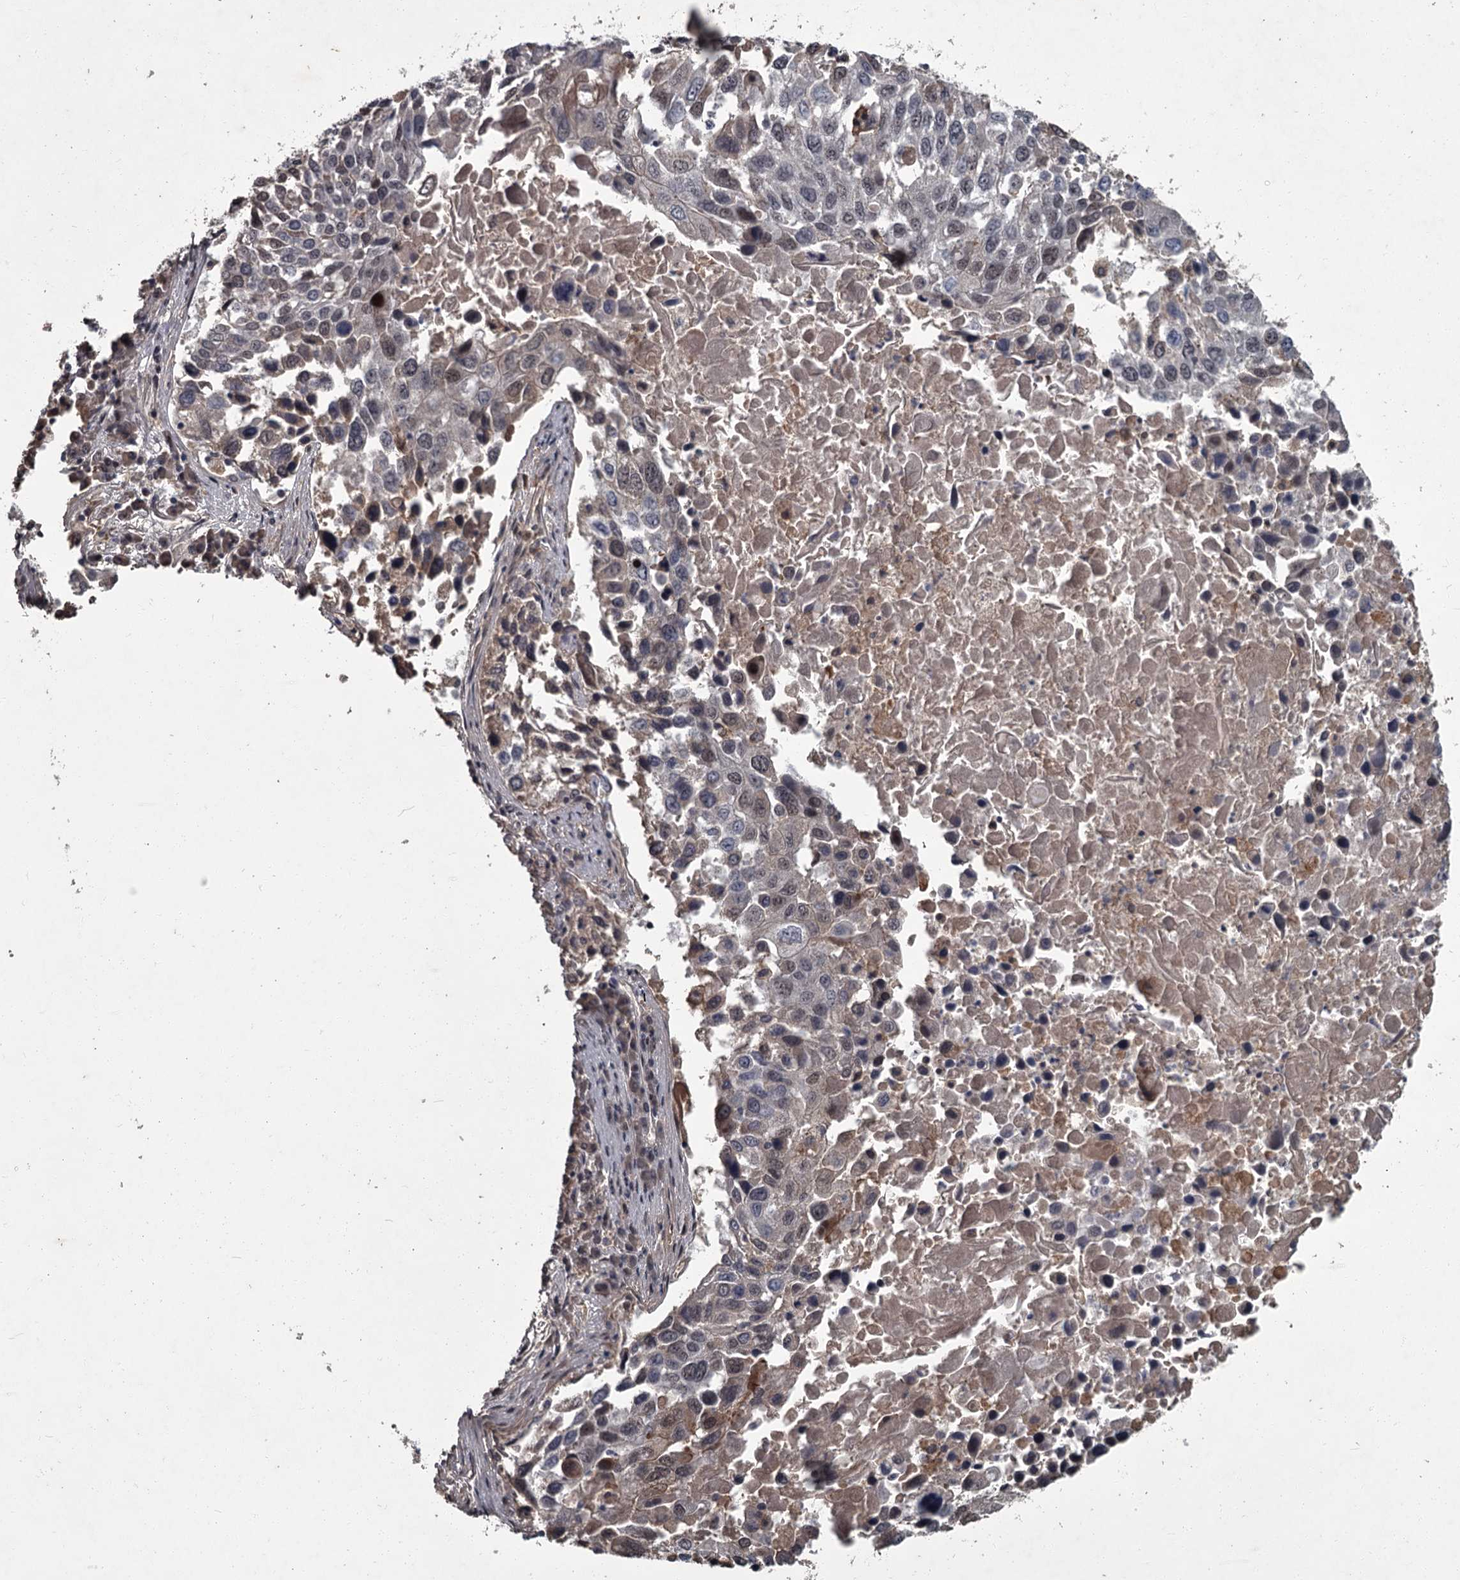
{"staining": {"intensity": "weak", "quantity": "<25%", "location": "nuclear"}, "tissue": "lung cancer", "cell_type": "Tumor cells", "image_type": "cancer", "snomed": [{"axis": "morphology", "description": "Squamous cell carcinoma, NOS"}, {"axis": "topography", "description": "Lung"}], "caption": "This is an IHC micrograph of lung squamous cell carcinoma. There is no staining in tumor cells.", "gene": "FLVCR2", "patient": {"sex": "male", "age": 65}}